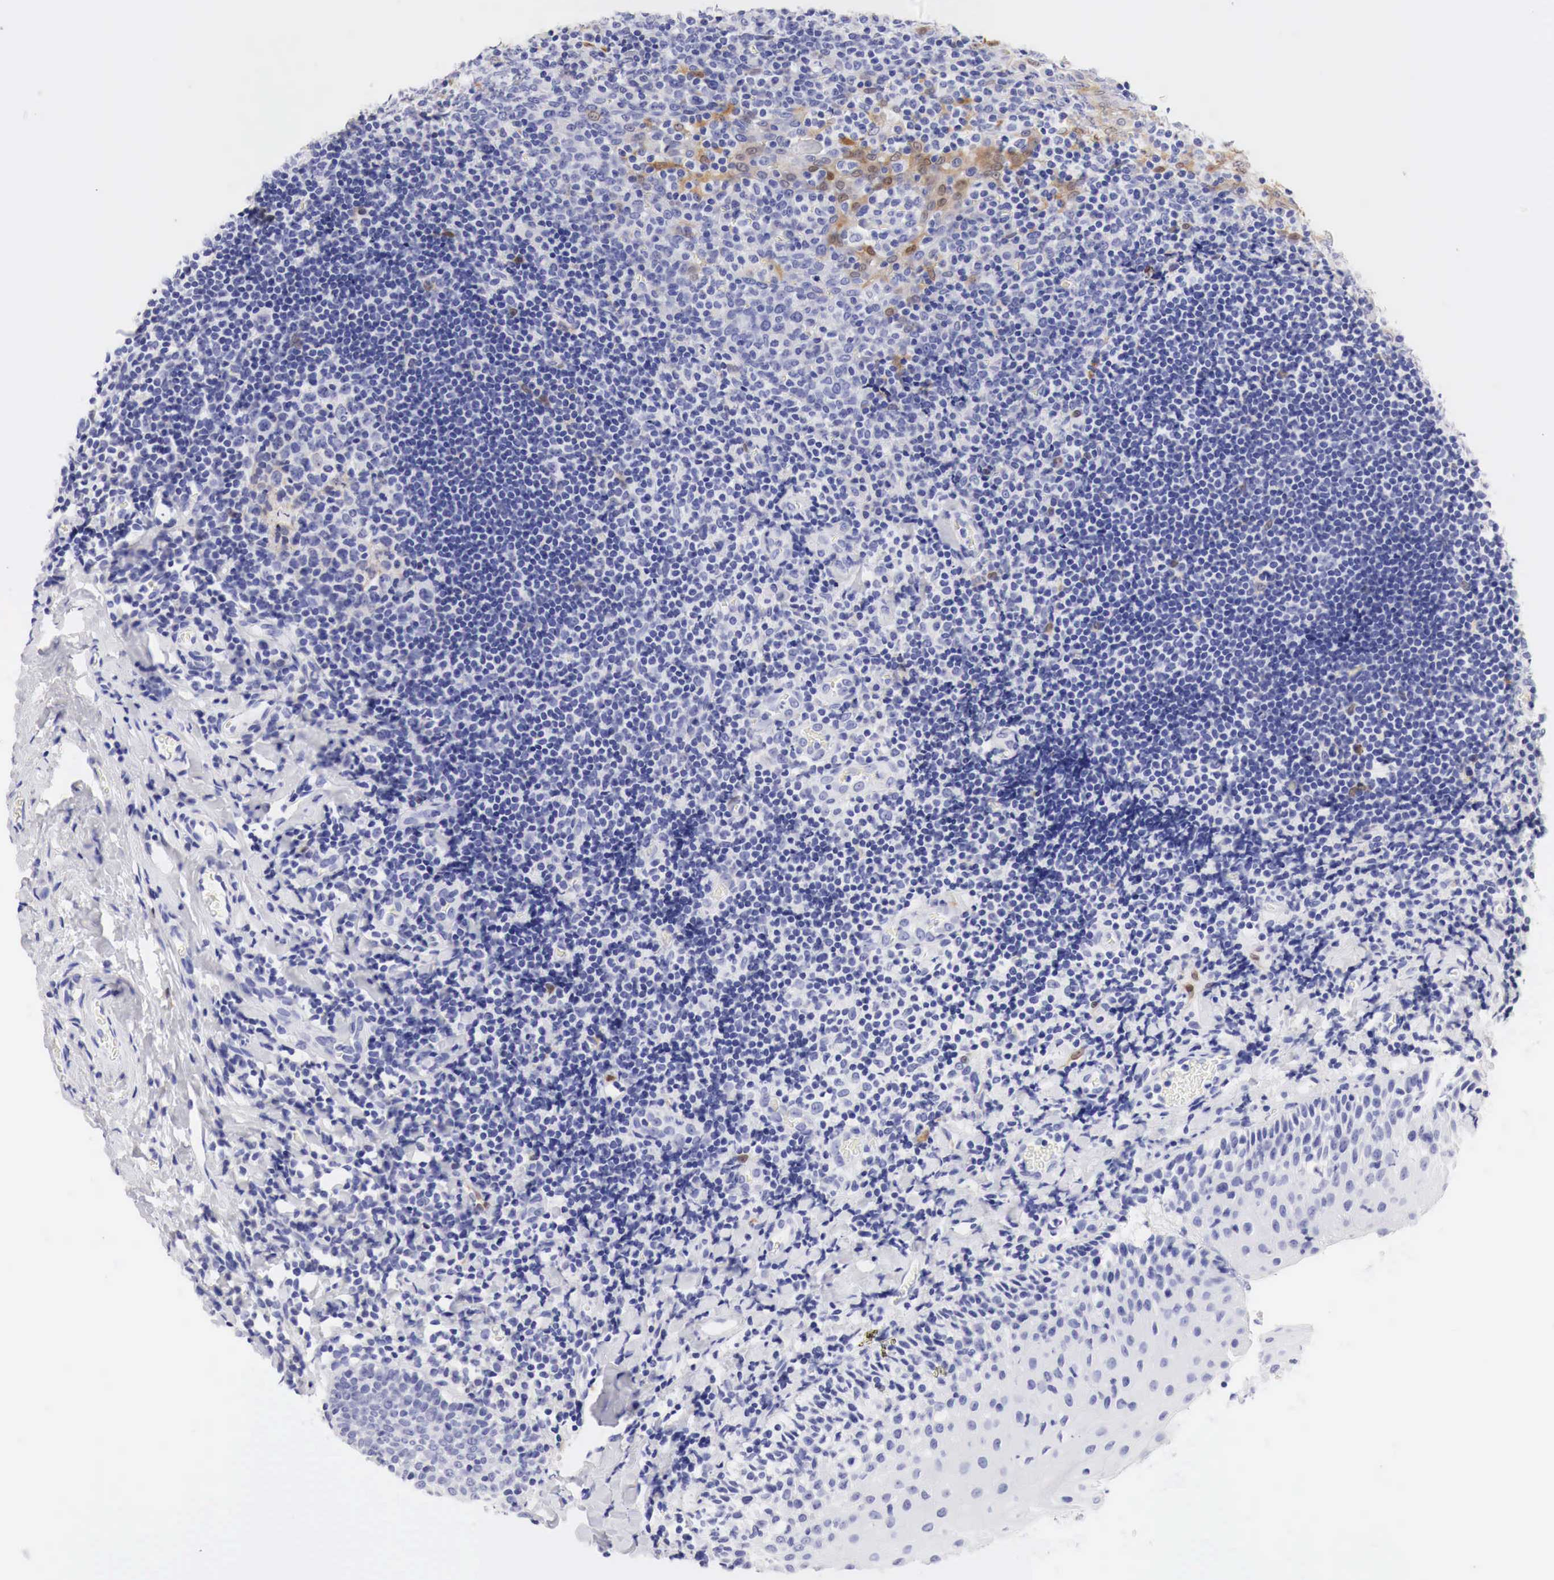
{"staining": {"intensity": "moderate", "quantity": "<25%", "location": "cytoplasmic/membranous"}, "tissue": "tonsil", "cell_type": "Germinal center cells", "image_type": "normal", "snomed": [{"axis": "morphology", "description": "Normal tissue, NOS"}, {"axis": "topography", "description": "Tonsil"}], "caption": "DAB (3,3'-diaminobenzidine) immunohistochemical staining of benign human tonsil shows moderate cytoplasmic/membranous protein staining in about <25% of germinal center cells. The protein is shown in brown color, while the nuclei are stained blue.", "gene": "CDKN2A", "patient": {"sex": "female", "age": 41}}